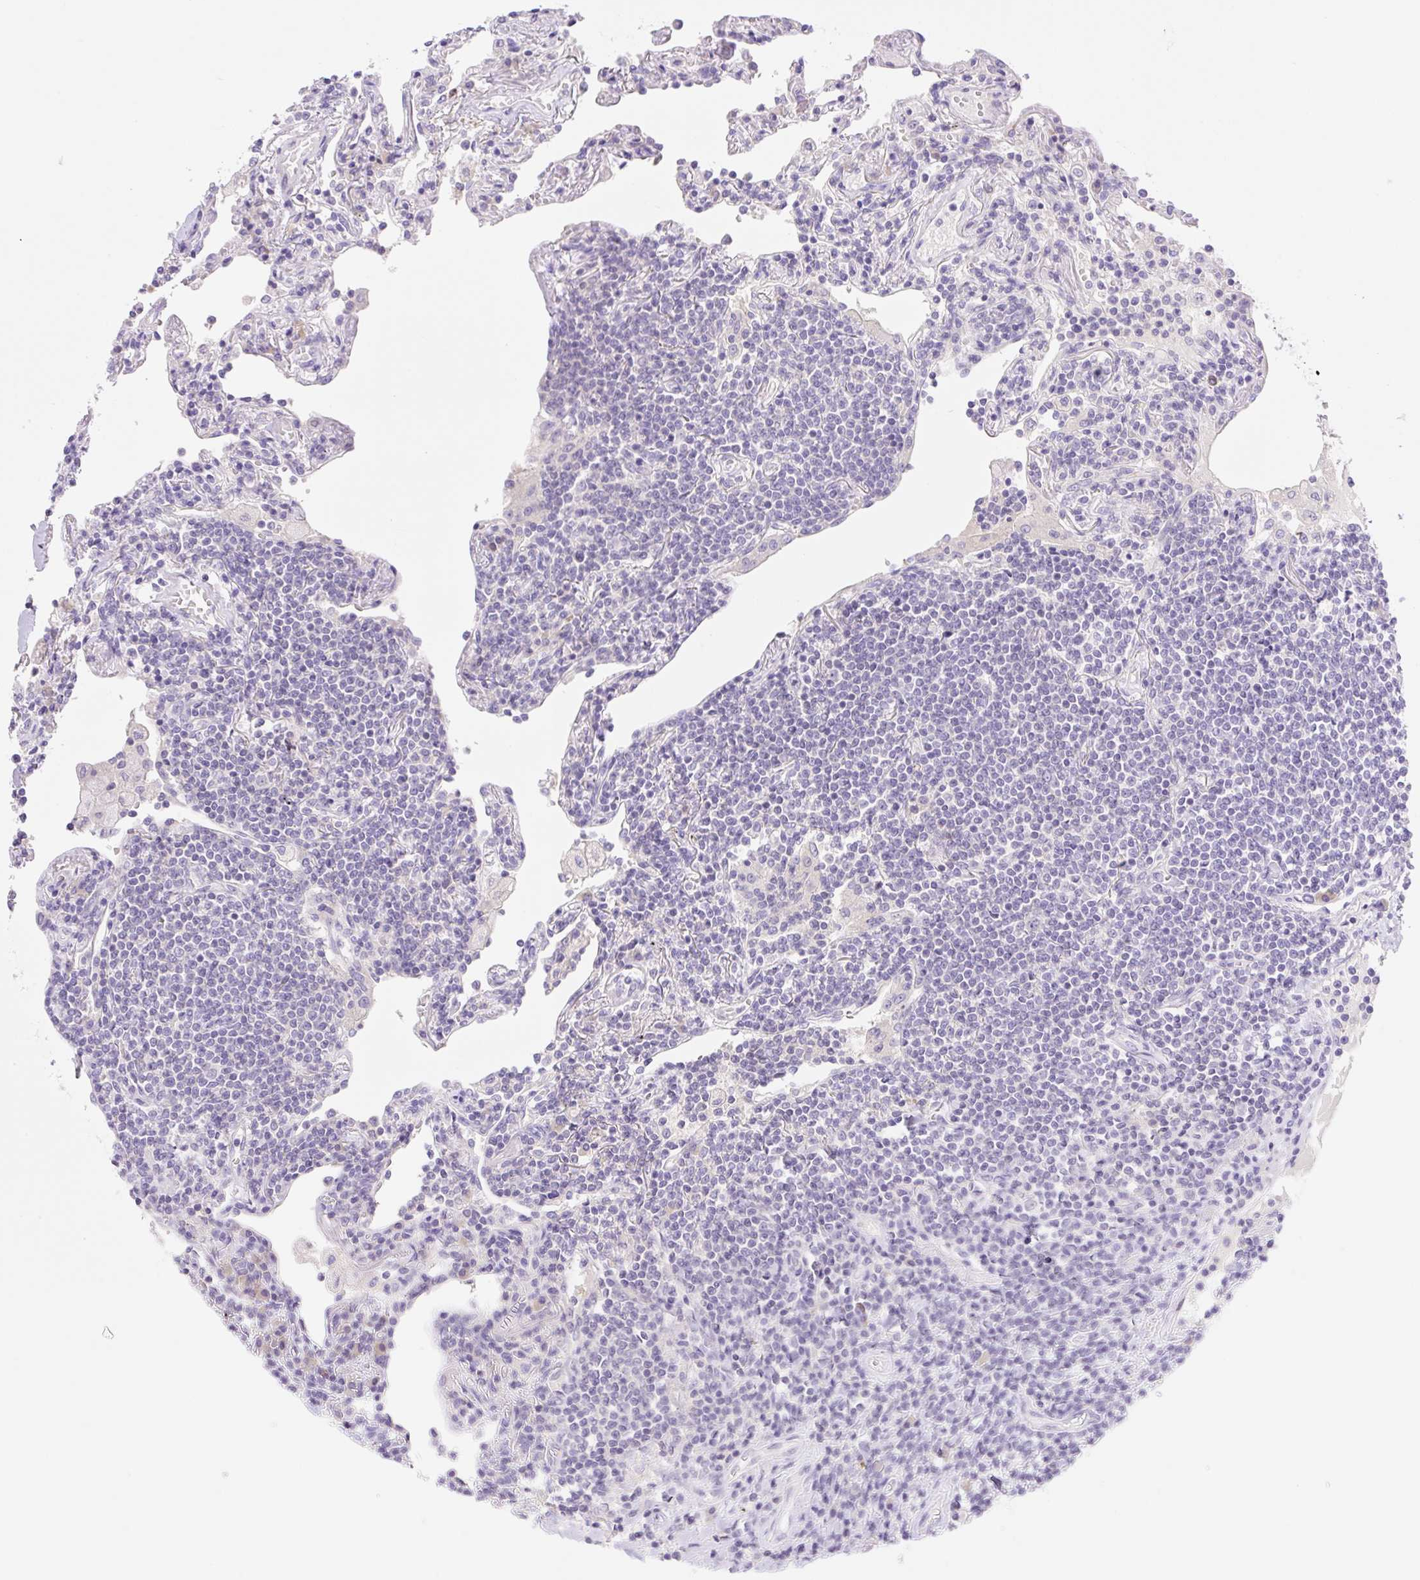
{"staining": {"intensity": "negative", "quantity": "none", "location": "none"}, "tissue": "lymphoma", "cell_type": "Tumor cells", "image_type": "cancer", "snomed": [{"axis": "morphology", "description": "Malignant lymphoma, non-Hodgkin's type, Low grade"}, {"axis": "topography", "description": "Lung"}], "caption": "The immunohistochemistry micrograph has no significant positivity in tumor cells of lymphoma tissue.", "gene": "DENND5A", "patient": {"sex": "female", "age": 71}}